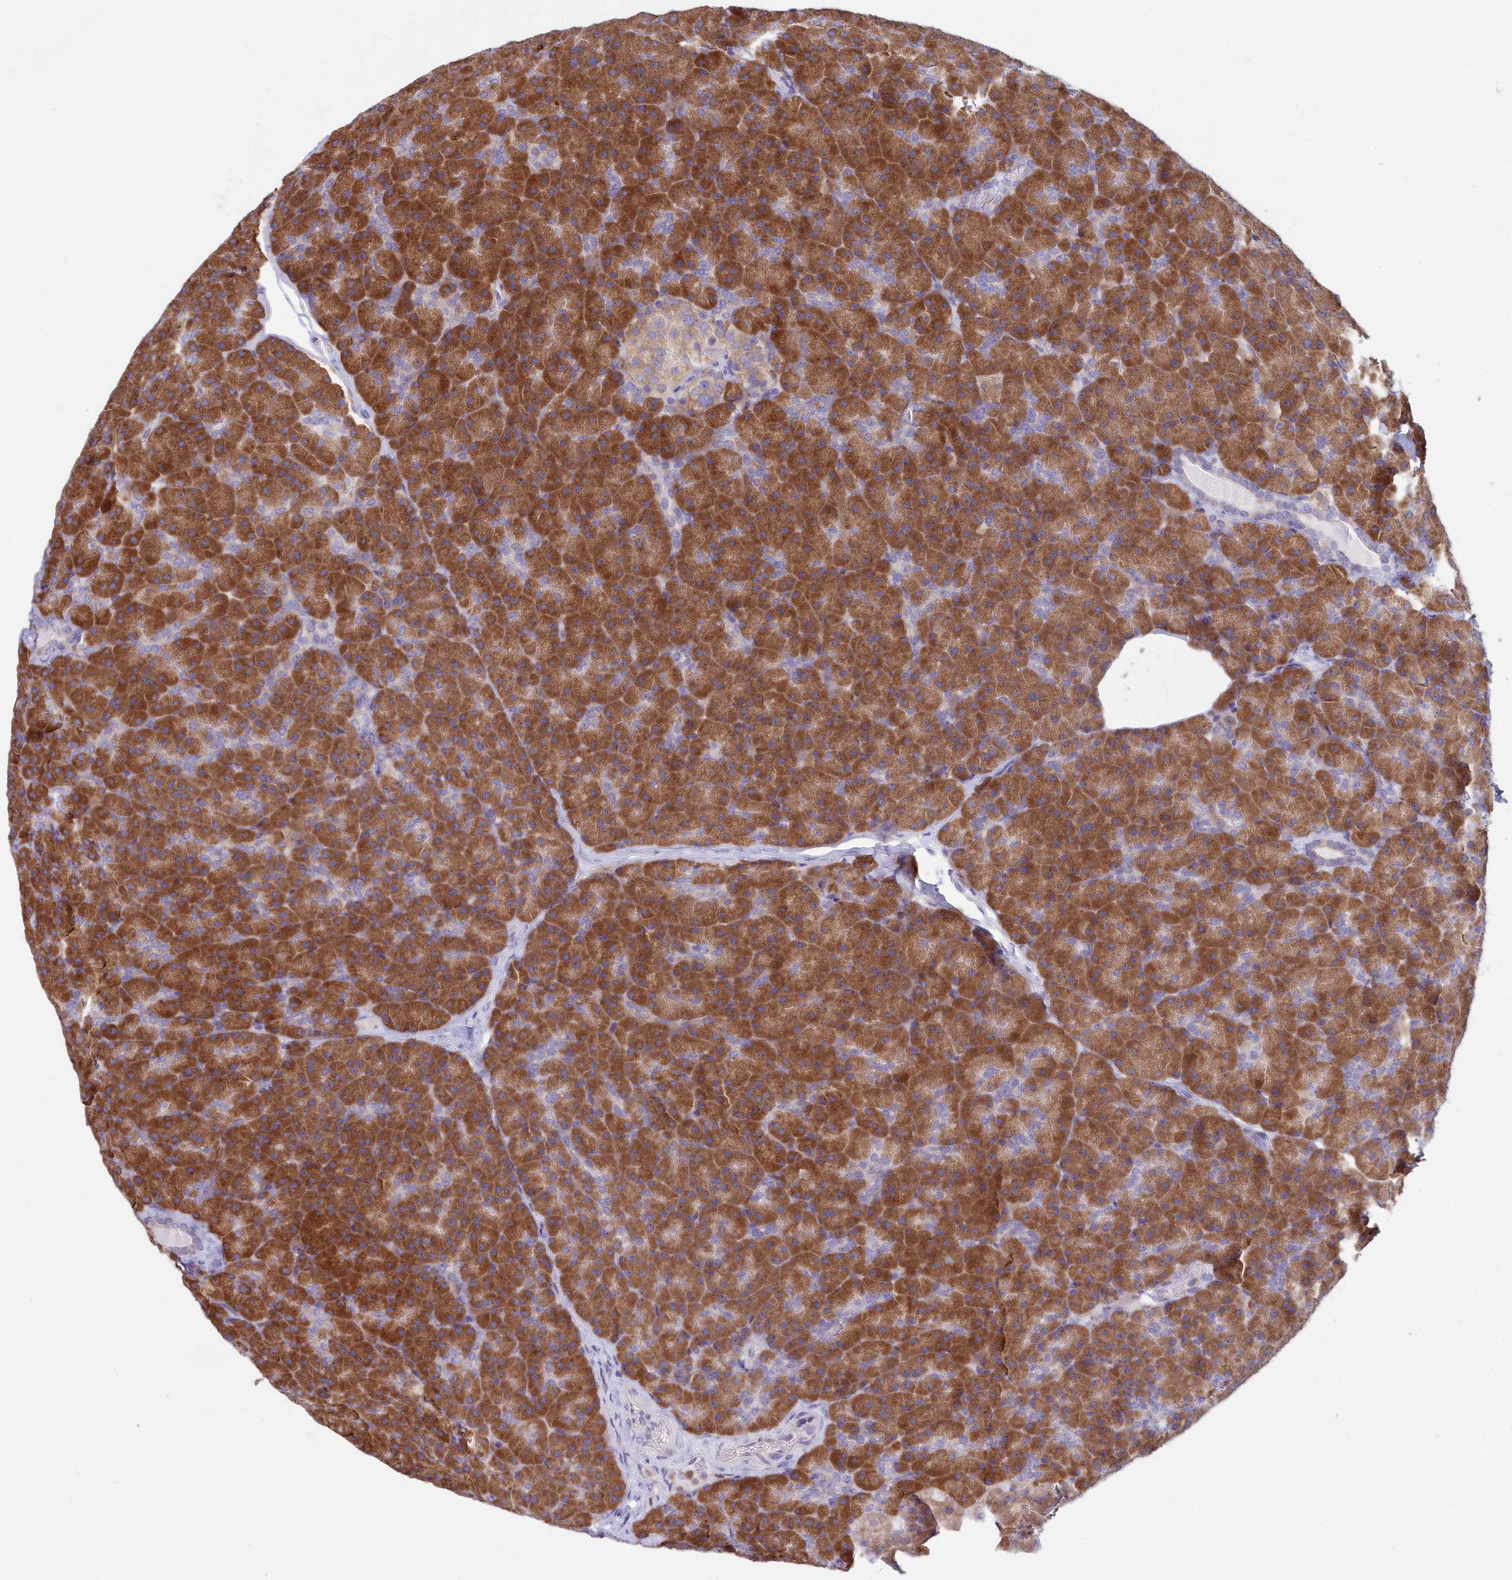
{"staining": {"intensity": "strong", "quantity": ">75%", "location": "cytoplasmic/membranous"}, "tissue": "pancreas", "cell_type": "Exocrine glandular cells", "image_type": "normal", "snomed": [{"axis": "morphology", "description": "Normal tissue, NOS"}, {"axis": "topography", "description": "Pancreas"}], "caption": "IHC image of benign human pancreas stained for a protein (brown), which reveals high levels of strong cytoplasmic/membranous positivity in approximately >75% of exocrine glandular cells.", "gene": "HM13", "patient": {"sex": "male", "age": 36}}